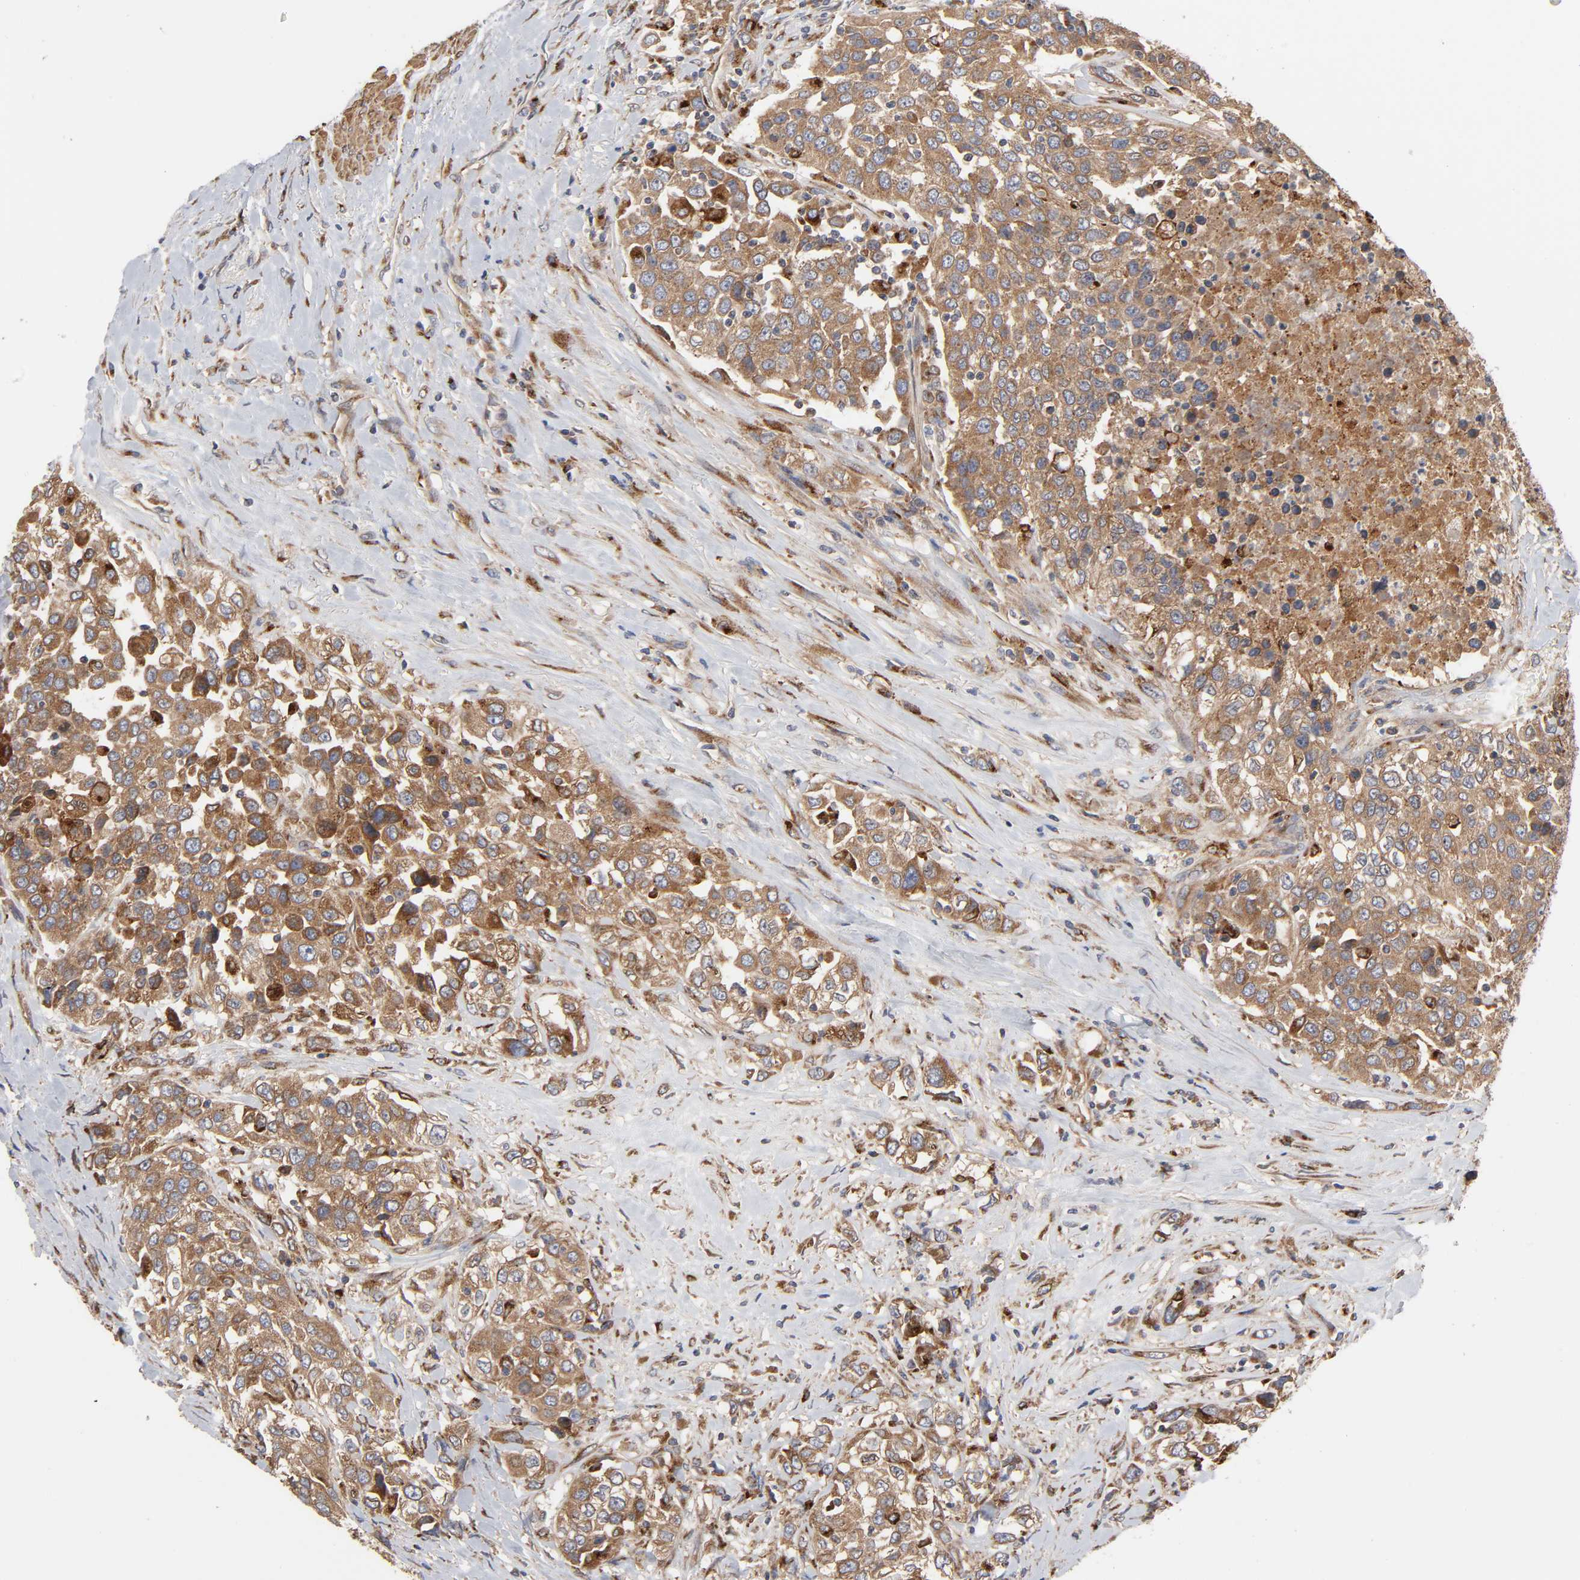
{"staining": {"intensity": "moderate", "quantity": ">75%", "location": "cytoplasmic/membranous"}, "tissue": "urothelial cancer", "cell_type": "Tumor cells", "image_type": "cancer", "snomed": [{"axis": "morphology", "description": "Urothelial carcinoma, High grade"}, {"axis": "topography", "description": "Urinary bladder"}], "caption": "This is an image of immunohistochemistry staining of urothelial cancer, which shows moderate expression in the cytoplasmic/membranous of tumor cells.", "gene": "GNPTG", "patient": {"sex": "female", "age": 80}}